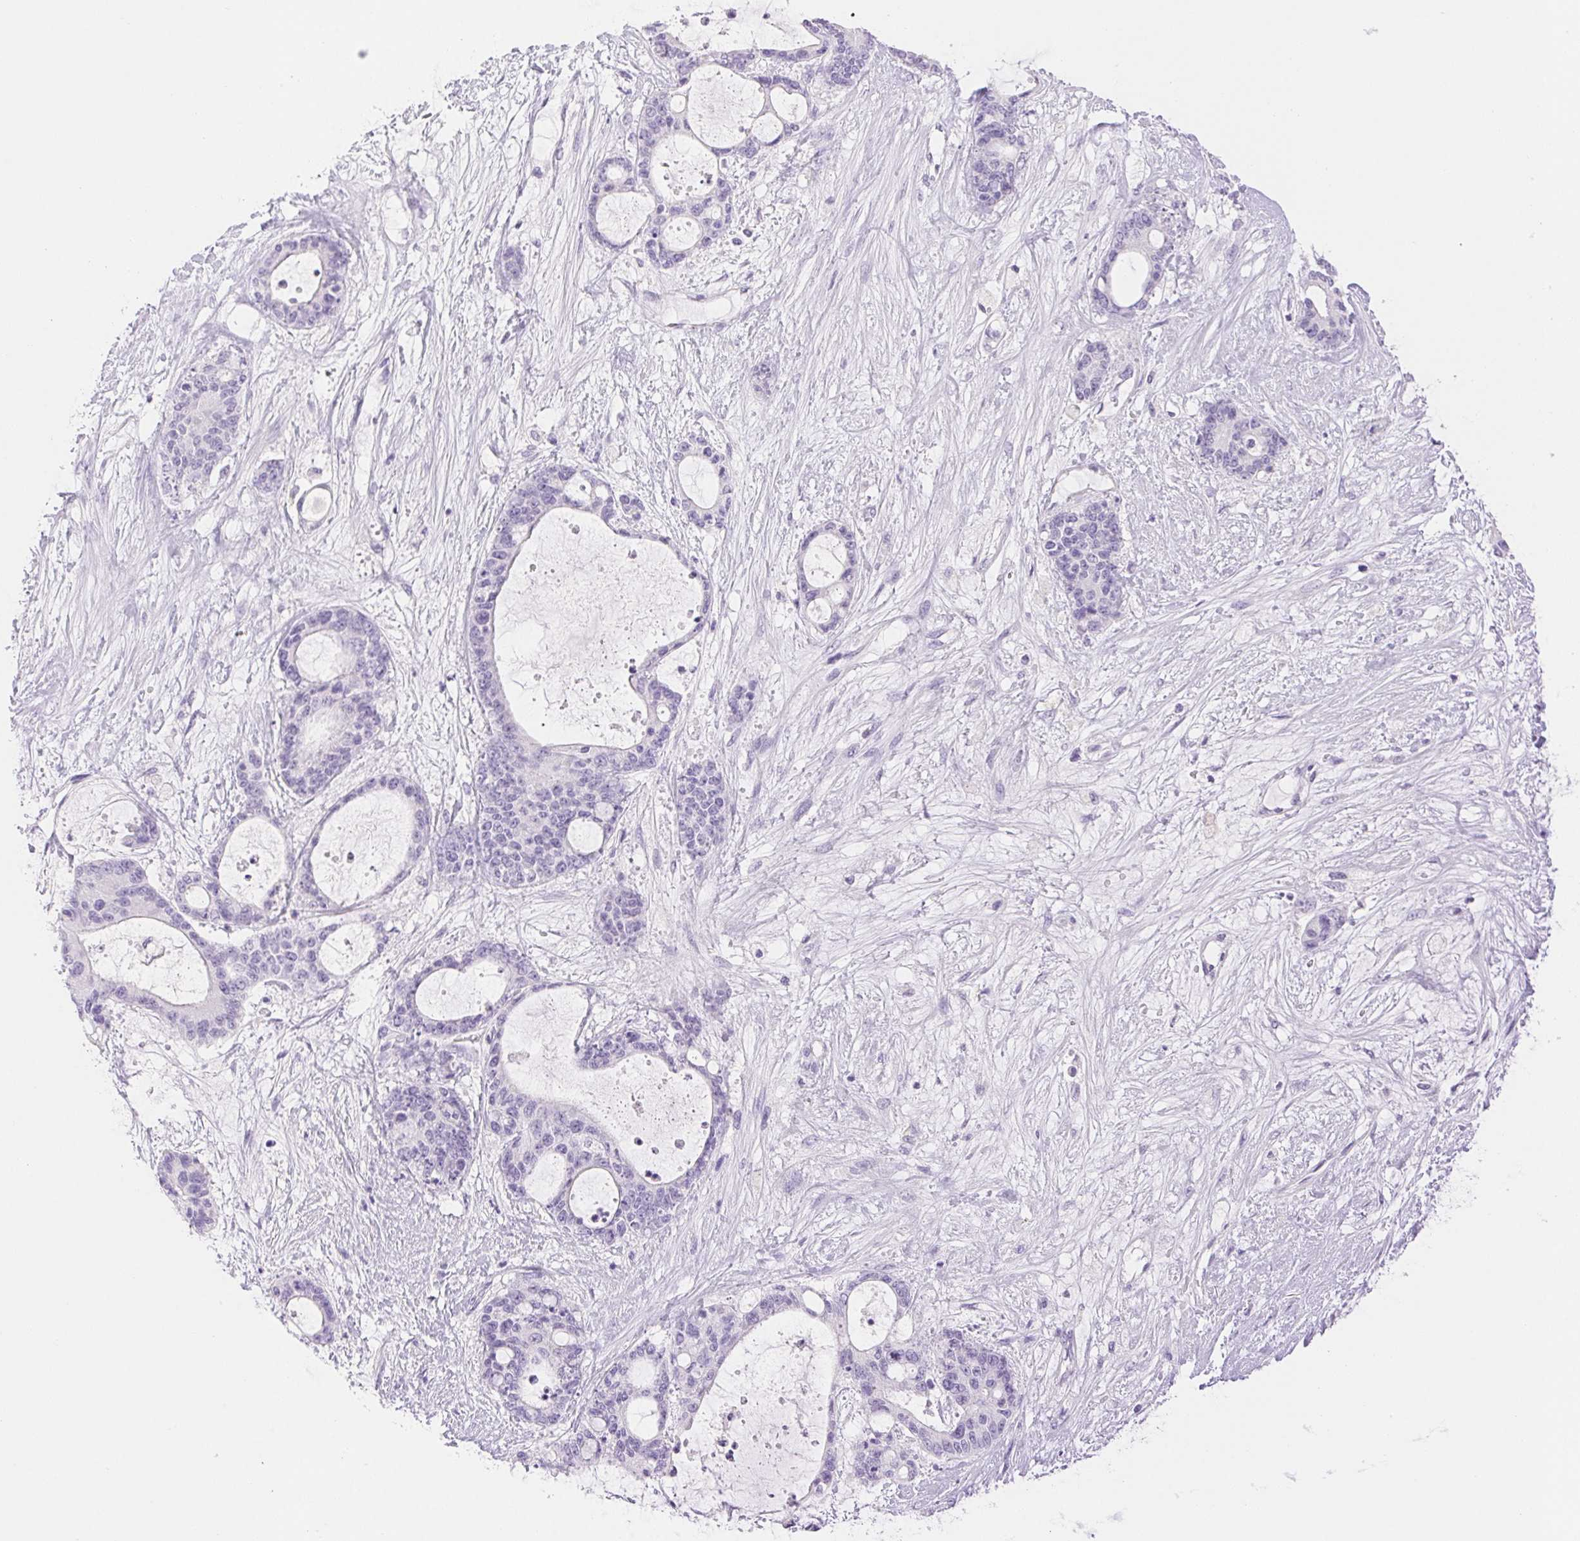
{"staining": {"intensity": "negative", "quantity": "none", "location": "none"}, "tissue": "liver cancer", "cell_type": "Tumor cells", "image_type": "cancer", "snomed": [{"axis": "morphology", "description": "Normal tissue, NOS"}, {"axis": "morphology", "description": "Cholangiocarcinoma"}, {"axis": "topography", "description": "Liver"}, {"axis": "topography", "description": "Peripheral nerve tissue"}], "caption": "IHC micrograph of neoplastic tissue: human liver cholangiocarcinoma stained with DAB shows no significant protein positivity in tumor cells.", "gene": "SPACA4", "patient": {"sex": "female", "age": 73}}